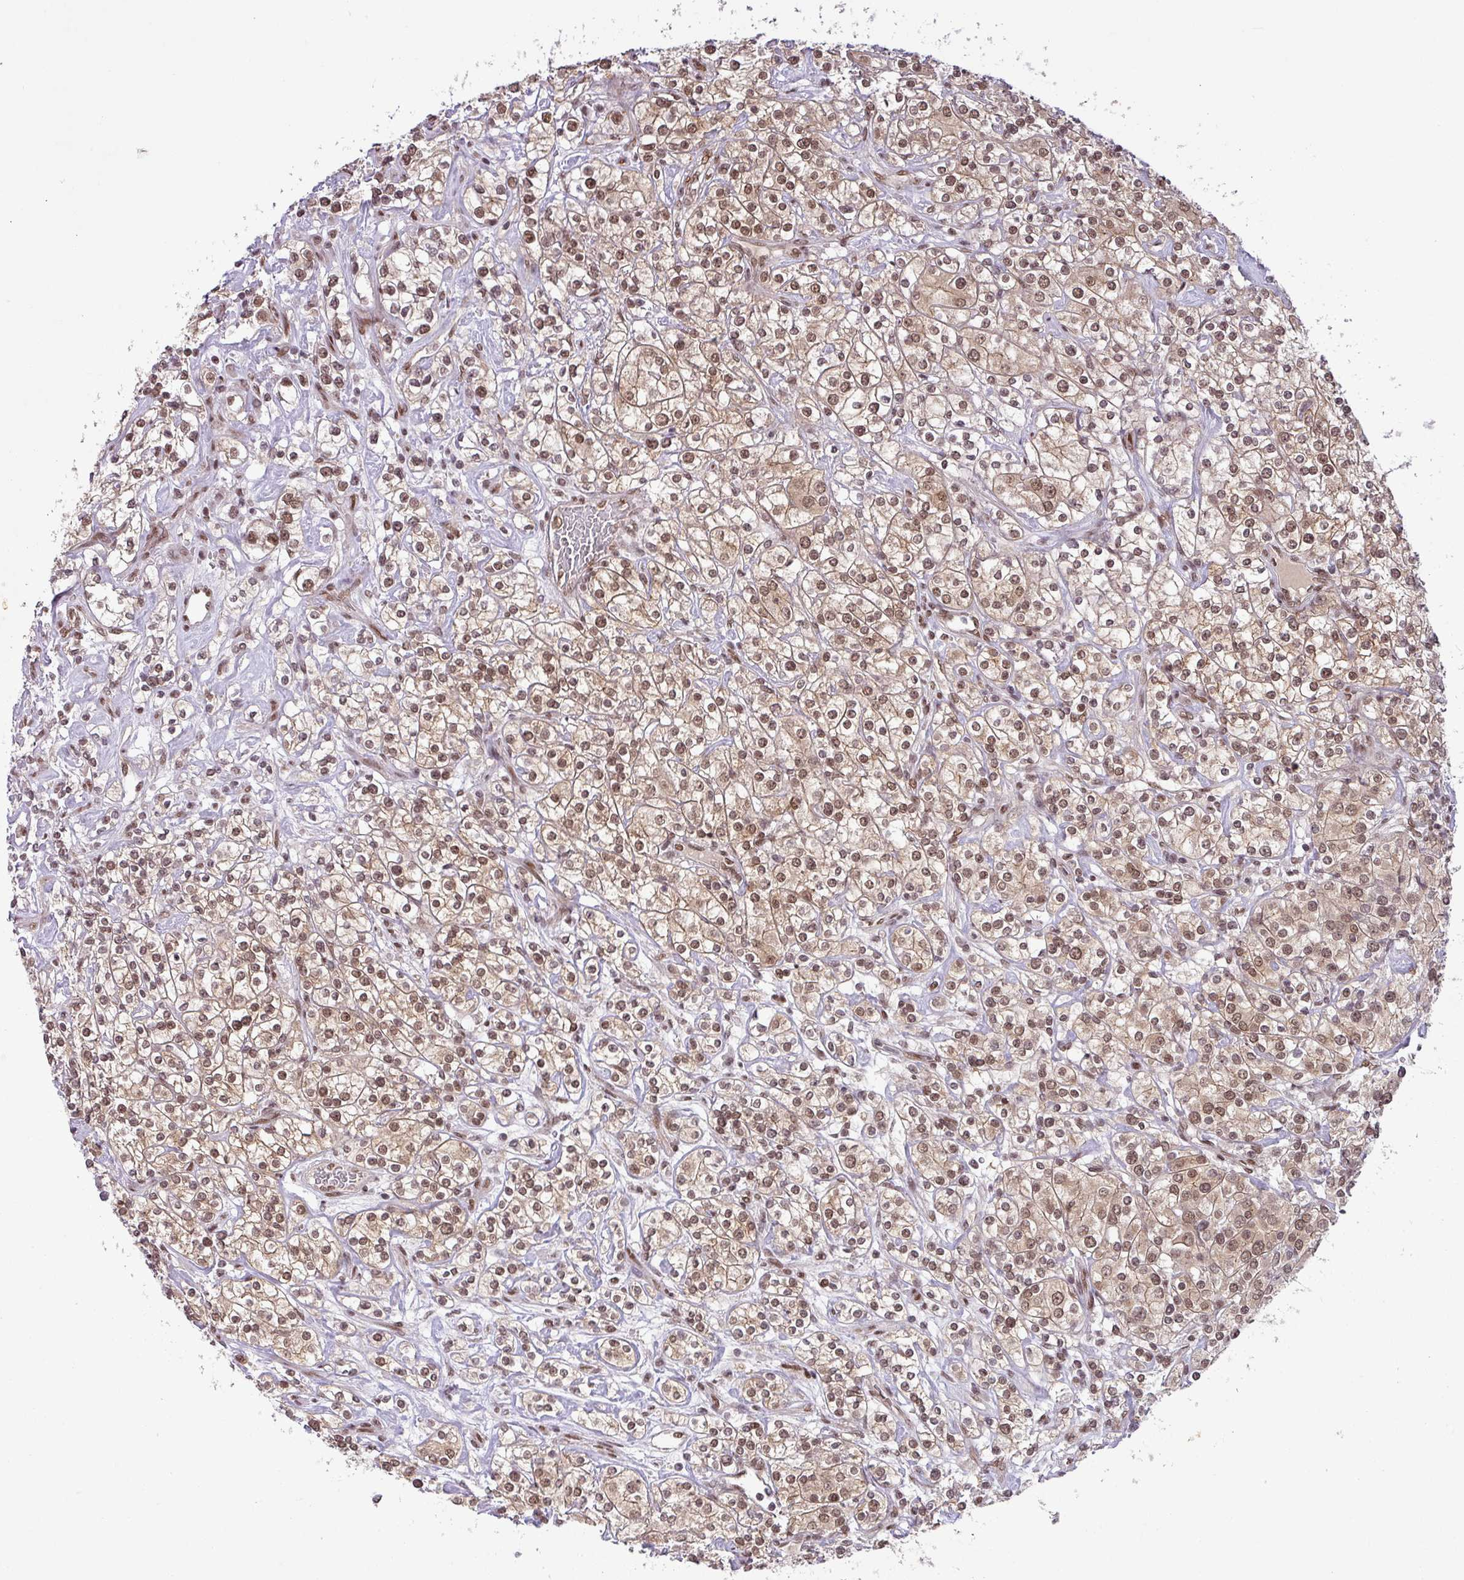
{"staining": {"intensity": "moderate", "quantity": ">75%", "location": "cytoplasmic/membranous,nuclear"}, "tissue": "renal cancer", "cell_type": "Tumor cells", "image_type": "cancer", "snomed": [{"axis": "morphology", "description": "Adenocarcinoma, NOS"}, {"axis": "topography", "description": "Kidney"}], "caption": "Renal cancer (adenocarcinoma) was stained to show a protein in brown. There is medium levels of moderate cytoplasmic/membranous and nuclear staining in about >75% of tumor cells.", "gene": "SRSF2", "patient": {"sex": "male", "age": 77}}